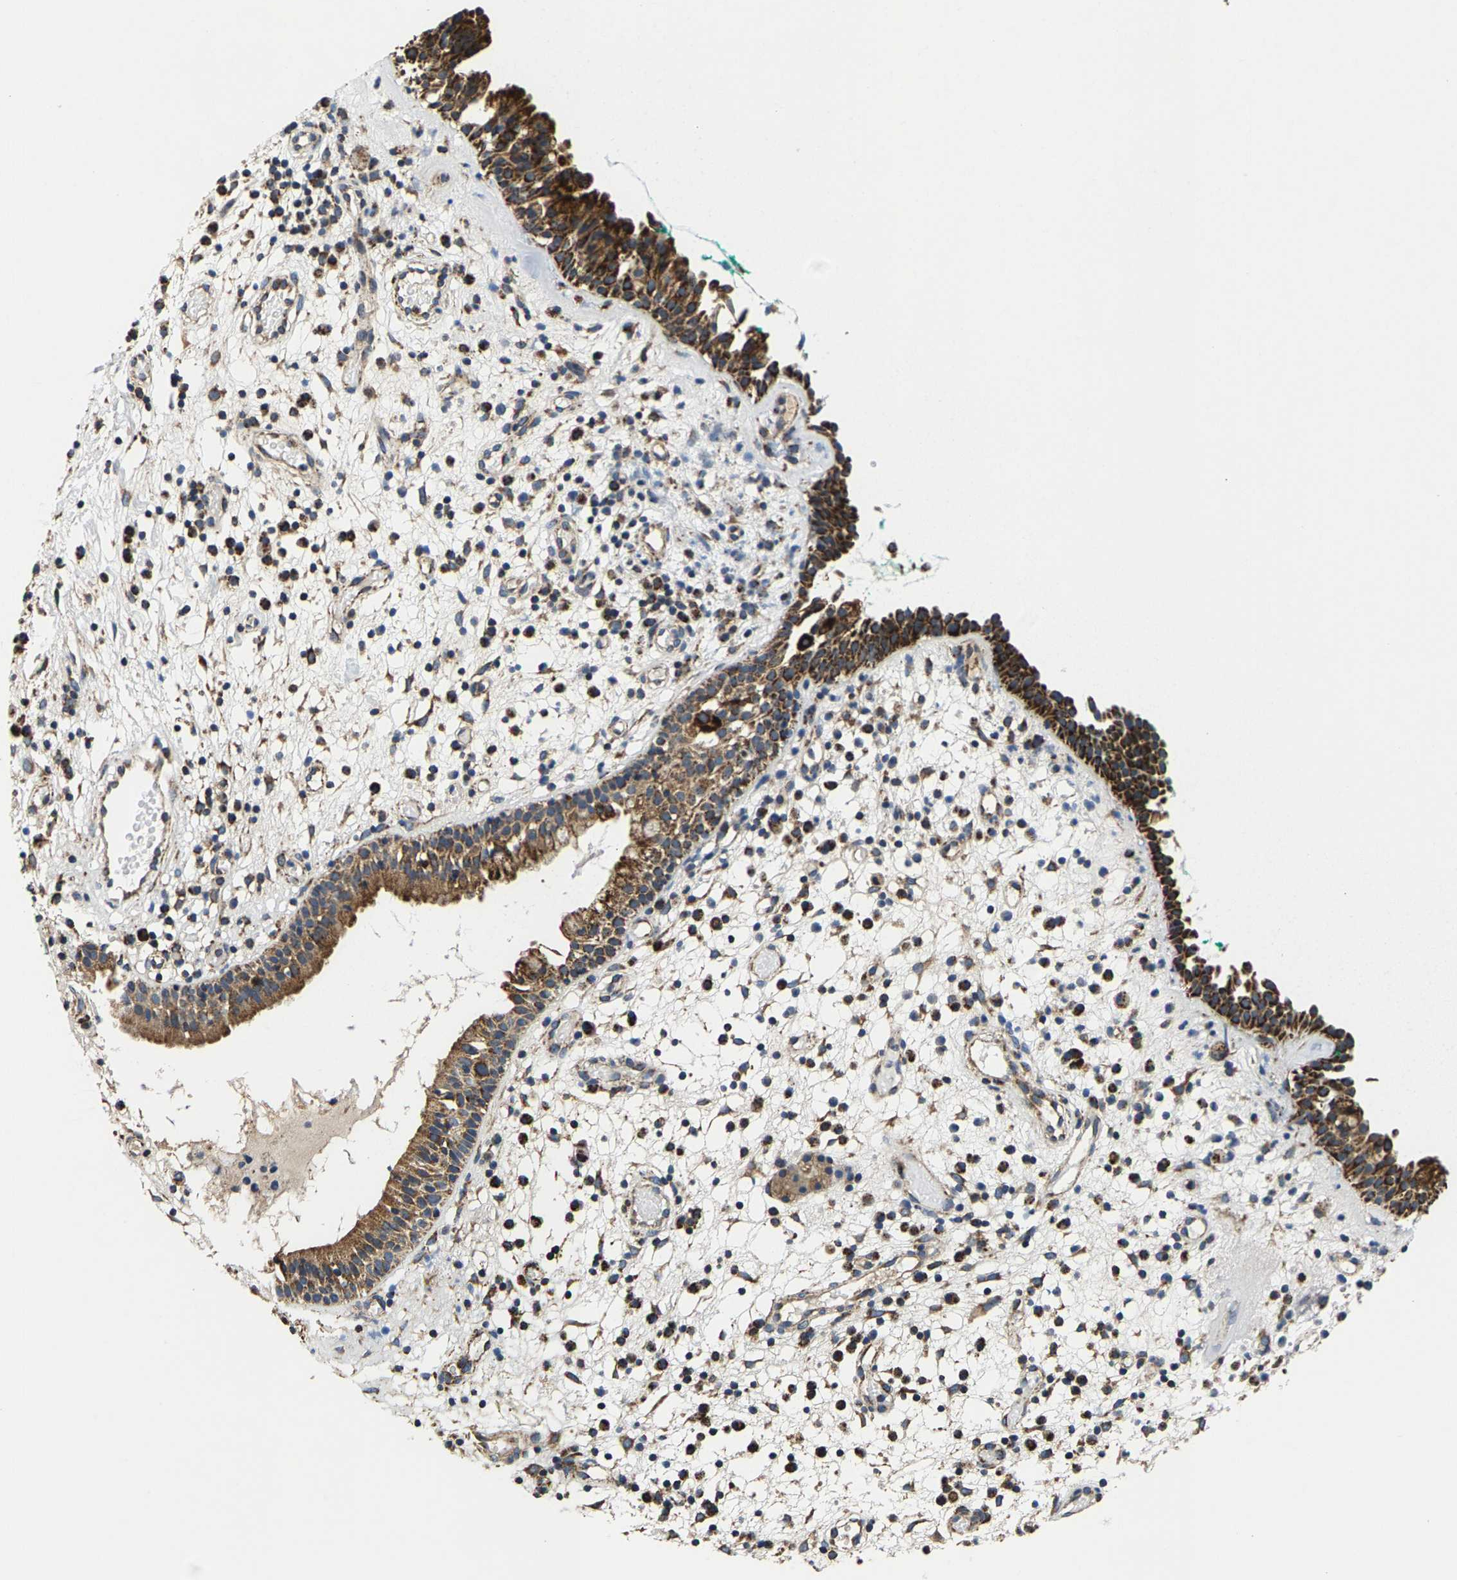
{"staining": {"intensity": "strong", "quantity": ">75%", "location": "cytoplasmic/membranous"}, "tissue": "nasopharynx", "cell_type": "Respiratory epithelial cells", "image_type": "normal", "snomed": [{"axis": "morphology", "description": "Normal tissue, NOS"}, {"axis": "morphology", "description": "Basal cell carcinoma"}, {"axis": "topography", "description": "Cartilage tissue"}, {"axis": "topography", "description": "Nasopharynx"}, {"axis": "topography", "description": "Oral tissue"}], "caption": "Nasopharynx stained with DAB (3,3'-diaminobenzidine) IHC shows high levels of strong cytoplasmic/membranous expression in about >75% of respiratory epithelial cells.", "gene": "SHMT2", "patient": {"sex": "female", "age": 77}}